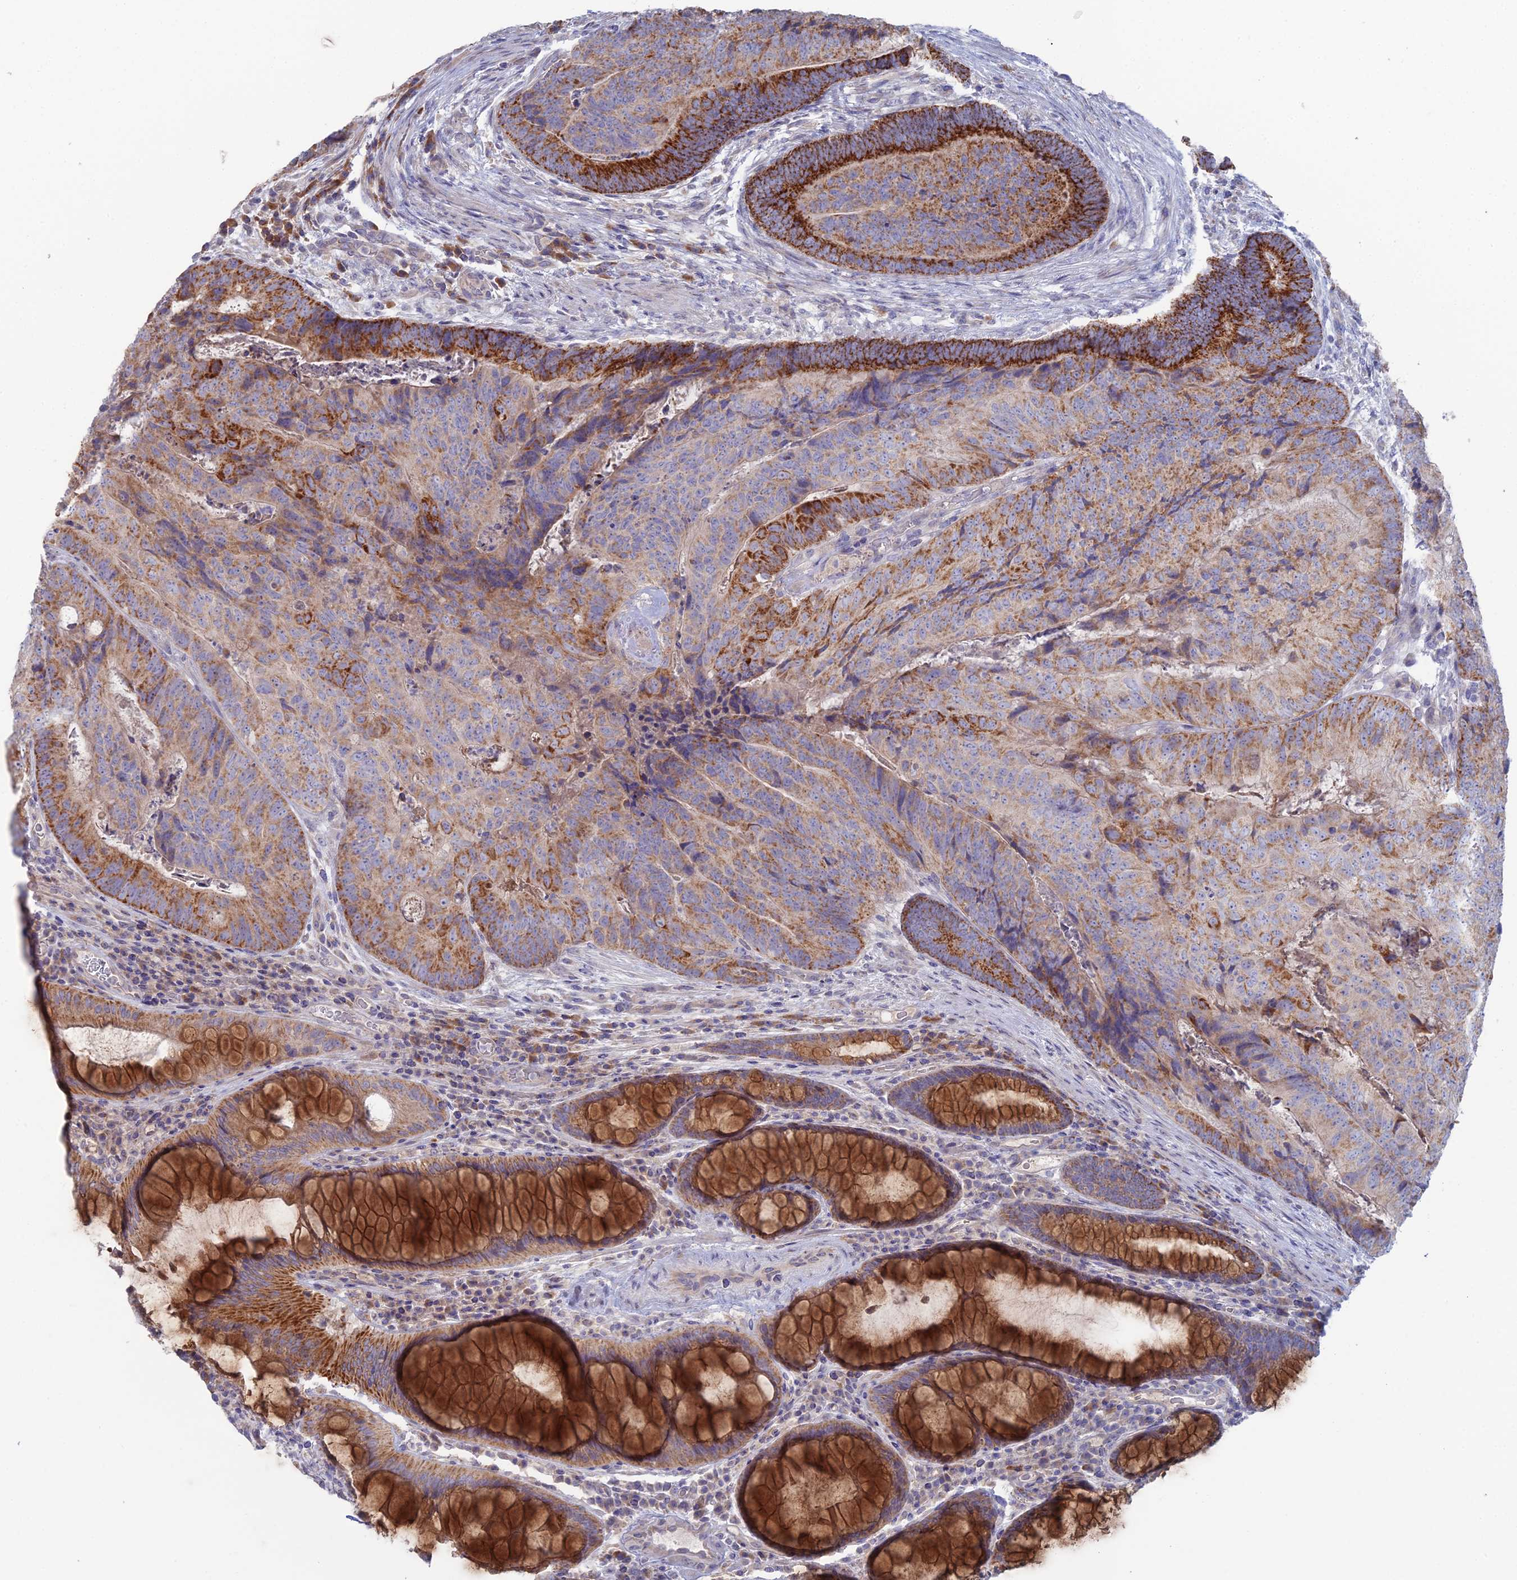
{"staining": {"intensity": "strong", "quantity": "25%-75%", "location": "cytoplasmic/membranous"}, "tissue": "colorectal cancer", "cell_type": "Tumor cells", "image_type": "cancer", "snomed": [{"axis": "morphology", "description": "Adenocarcinoma, NOS"}, {"axis": "topography", "description": "Colon"}], "caption": "Colorectal cancer (adenocarcinoma) stained for a protein (brown) displays strong cytoplasmic/membranous positive expression in about 25%-75% of tumor cells.", "gene": "ARL16", "patient": {"sex": "female", "age": 67}}